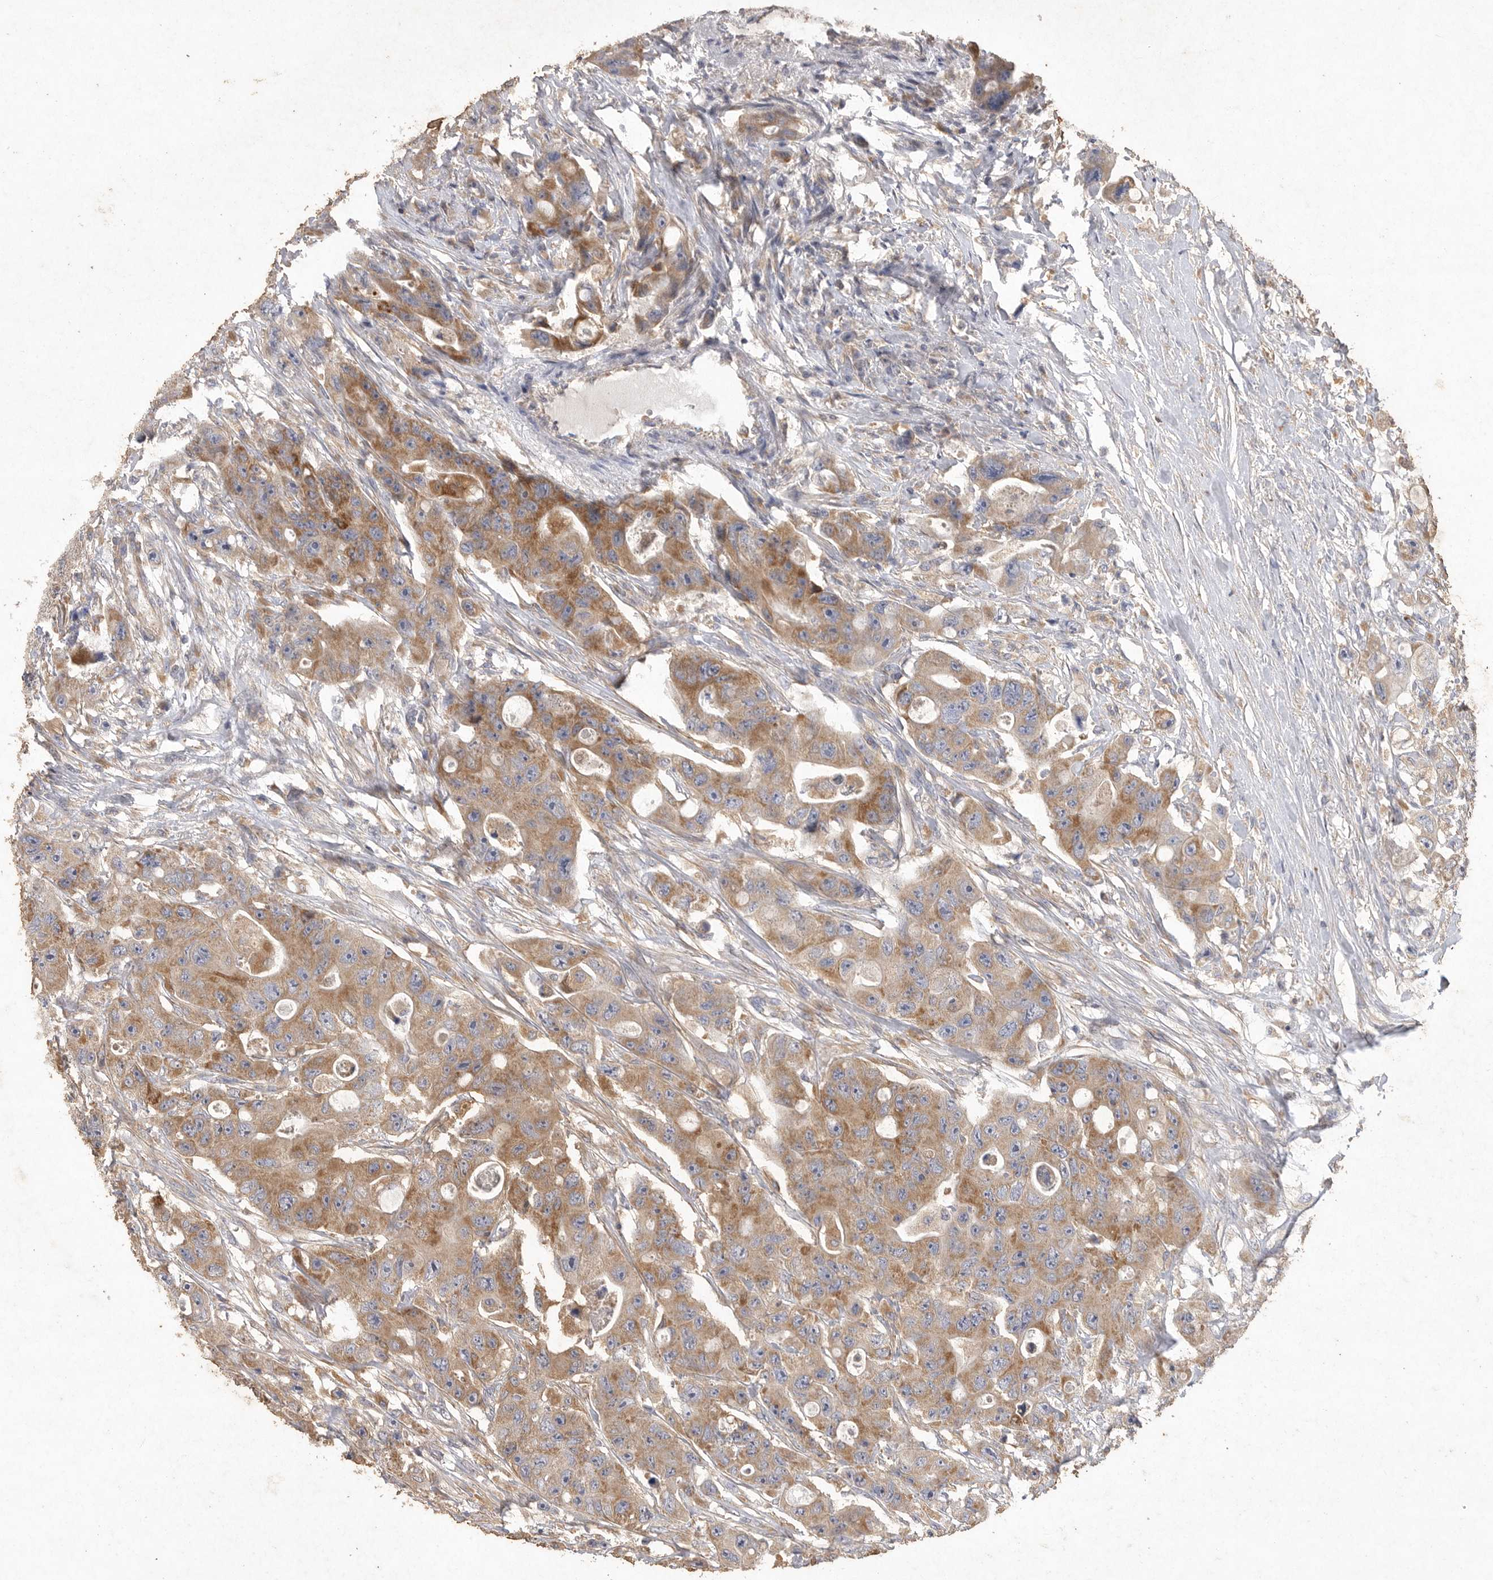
{"staining": {"intensity": "moderate", "quantity": ">75%", "location": "cytoplasmic/membranous"}, "tissue": "colorectal cancer", "cell_type": "Tumor cells", "image_type": "cancer", "snomed": [{"axis": "morphology", "description": "Adenocarcinoma, NOS"}, {"axis": "topography", "description": "Colon"}], "caption": "IHC micrograph of human colorectal cancer stained for a protein (brown), which displays medium levels of moderate cytoplasmic/membranous staining in approximately >75% of tumor cells.", "gene": "MRPL41", "patient": {"sex": "female", "age": 46}}